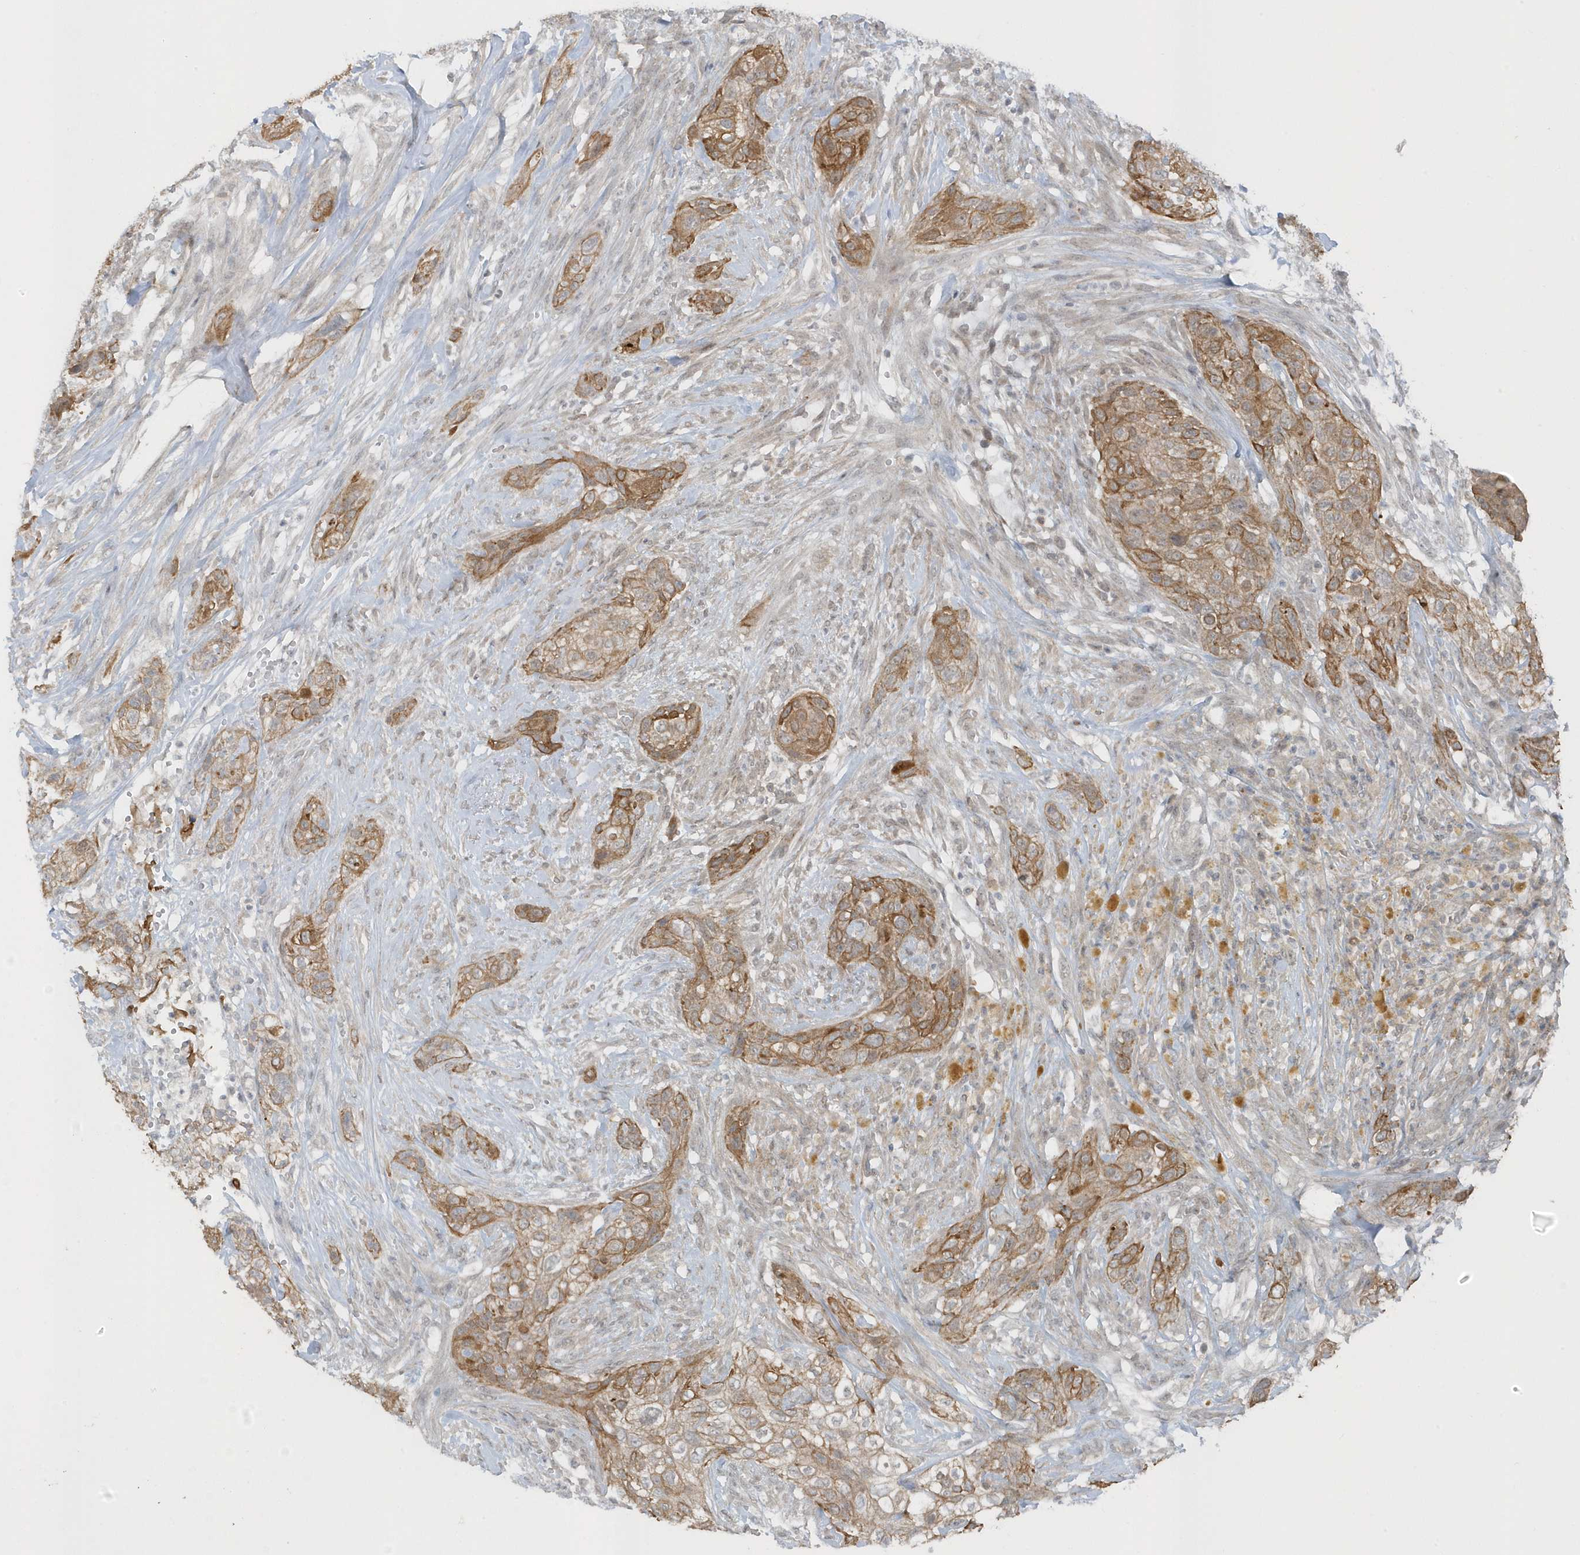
{"staining": {"intensity": "moderate", "quantity": ">75%", "location": "cytoplasmic/membranous"}, "tissue": "urothelial cancer", "cell_type": "Tumor cells", "image_type": "cancer", "snomed": [{"axis": "morphology", "description": "Urothelial carcinoma, High grade"}, {"axis": "topography", "description": "Urinary bladder"}], "caption": "Human urothelial carcinoma (high-grade) stained with a protein marker shows moderate staining in tumor cells.", "gene": "PARD3B", "patient": {"sex": "male", "age": 35}}